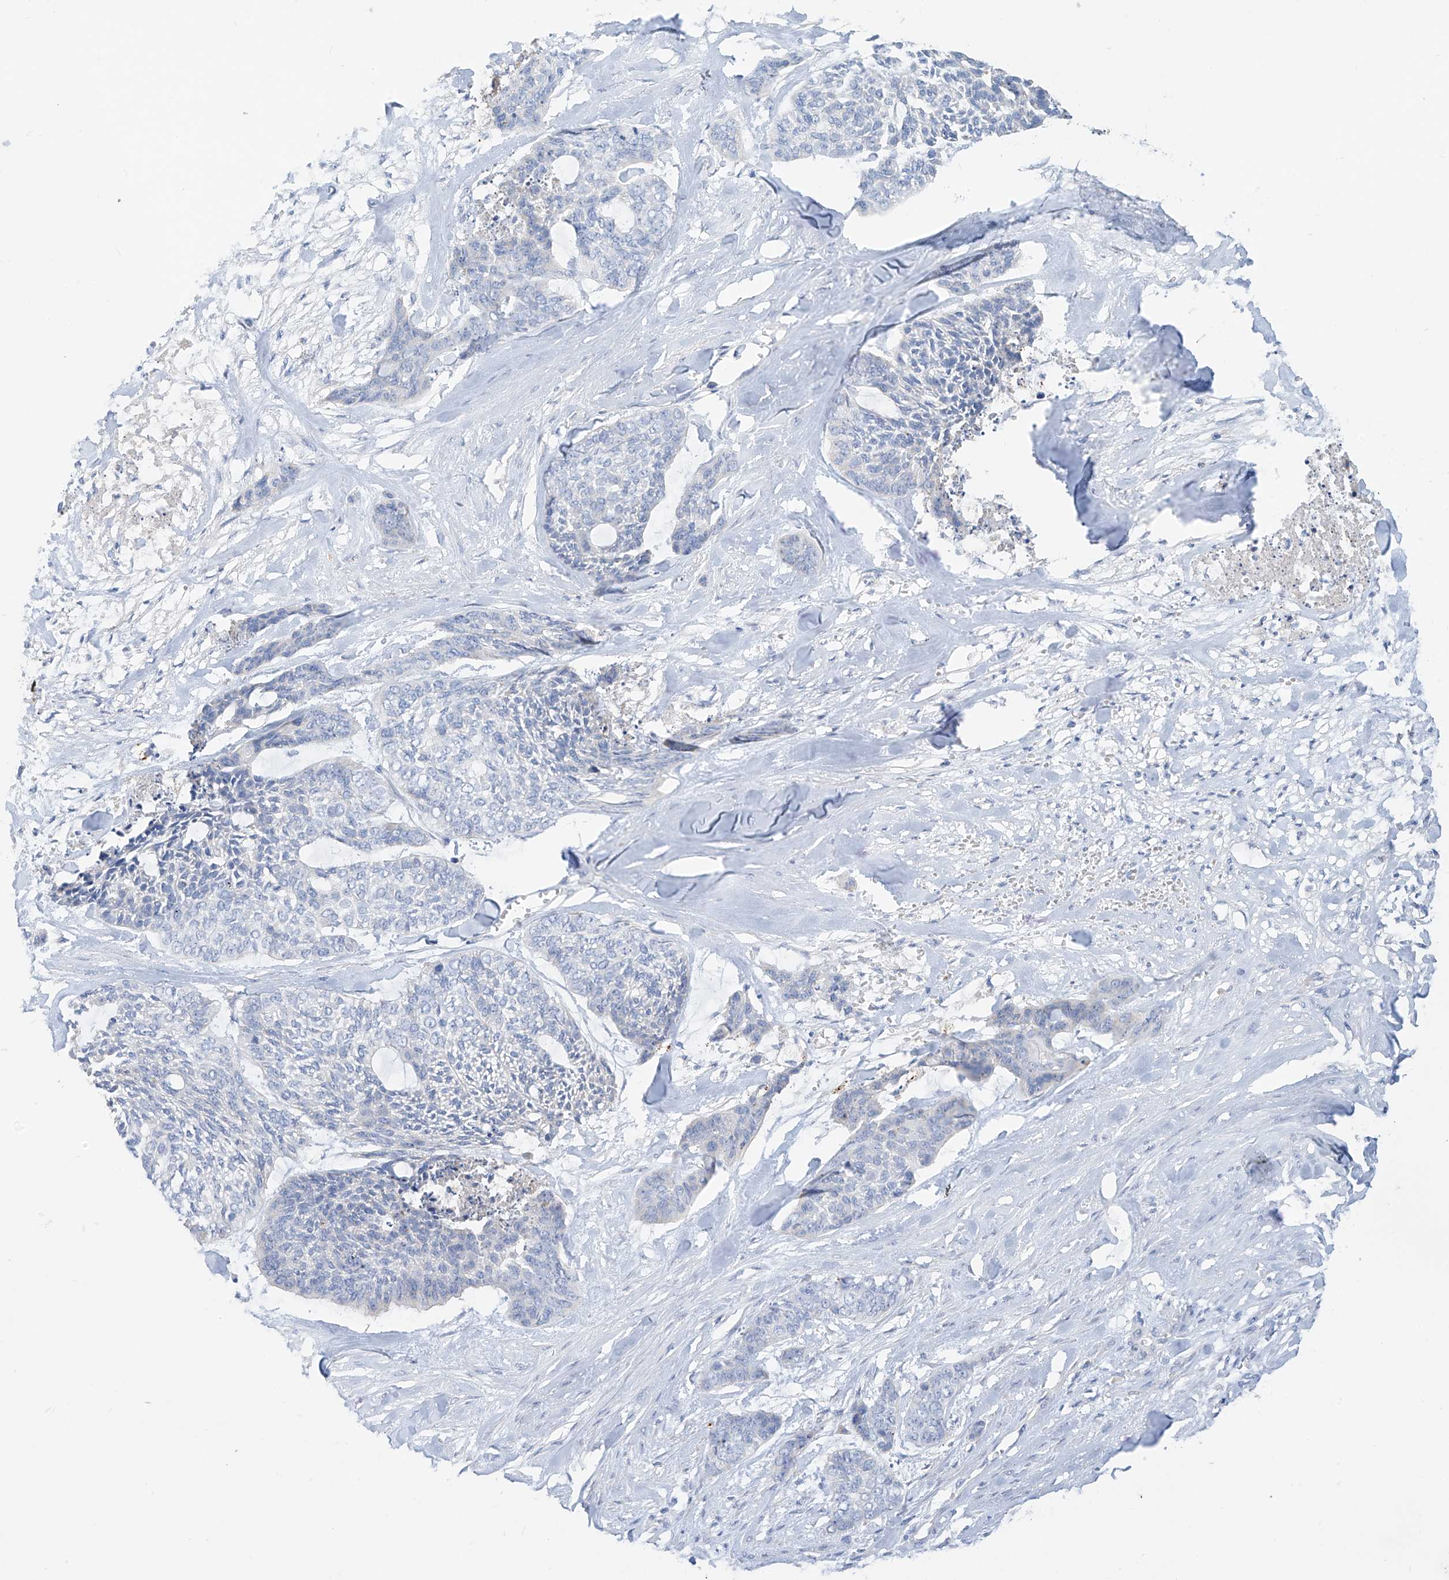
{"staining": {"intensity": "negative", "quantity": "none", "location": "none"}, "tissue": "skin cancer", "cell_type": "Tumor cells", "image_type": "cancer", "snomed": [{"axis": "morphology", "description": "Basal cell carcinoma"}, {"axis": "topography", "description": "Skin"}], "caption": "A high-resolution image shows immunohistochemistry staining of skin cancer (basal cell carcinoma), which reveals no significant positivity in tumor cells.", "gene": "ZNF404", "patient": {"sex": "female", "age": 64}}